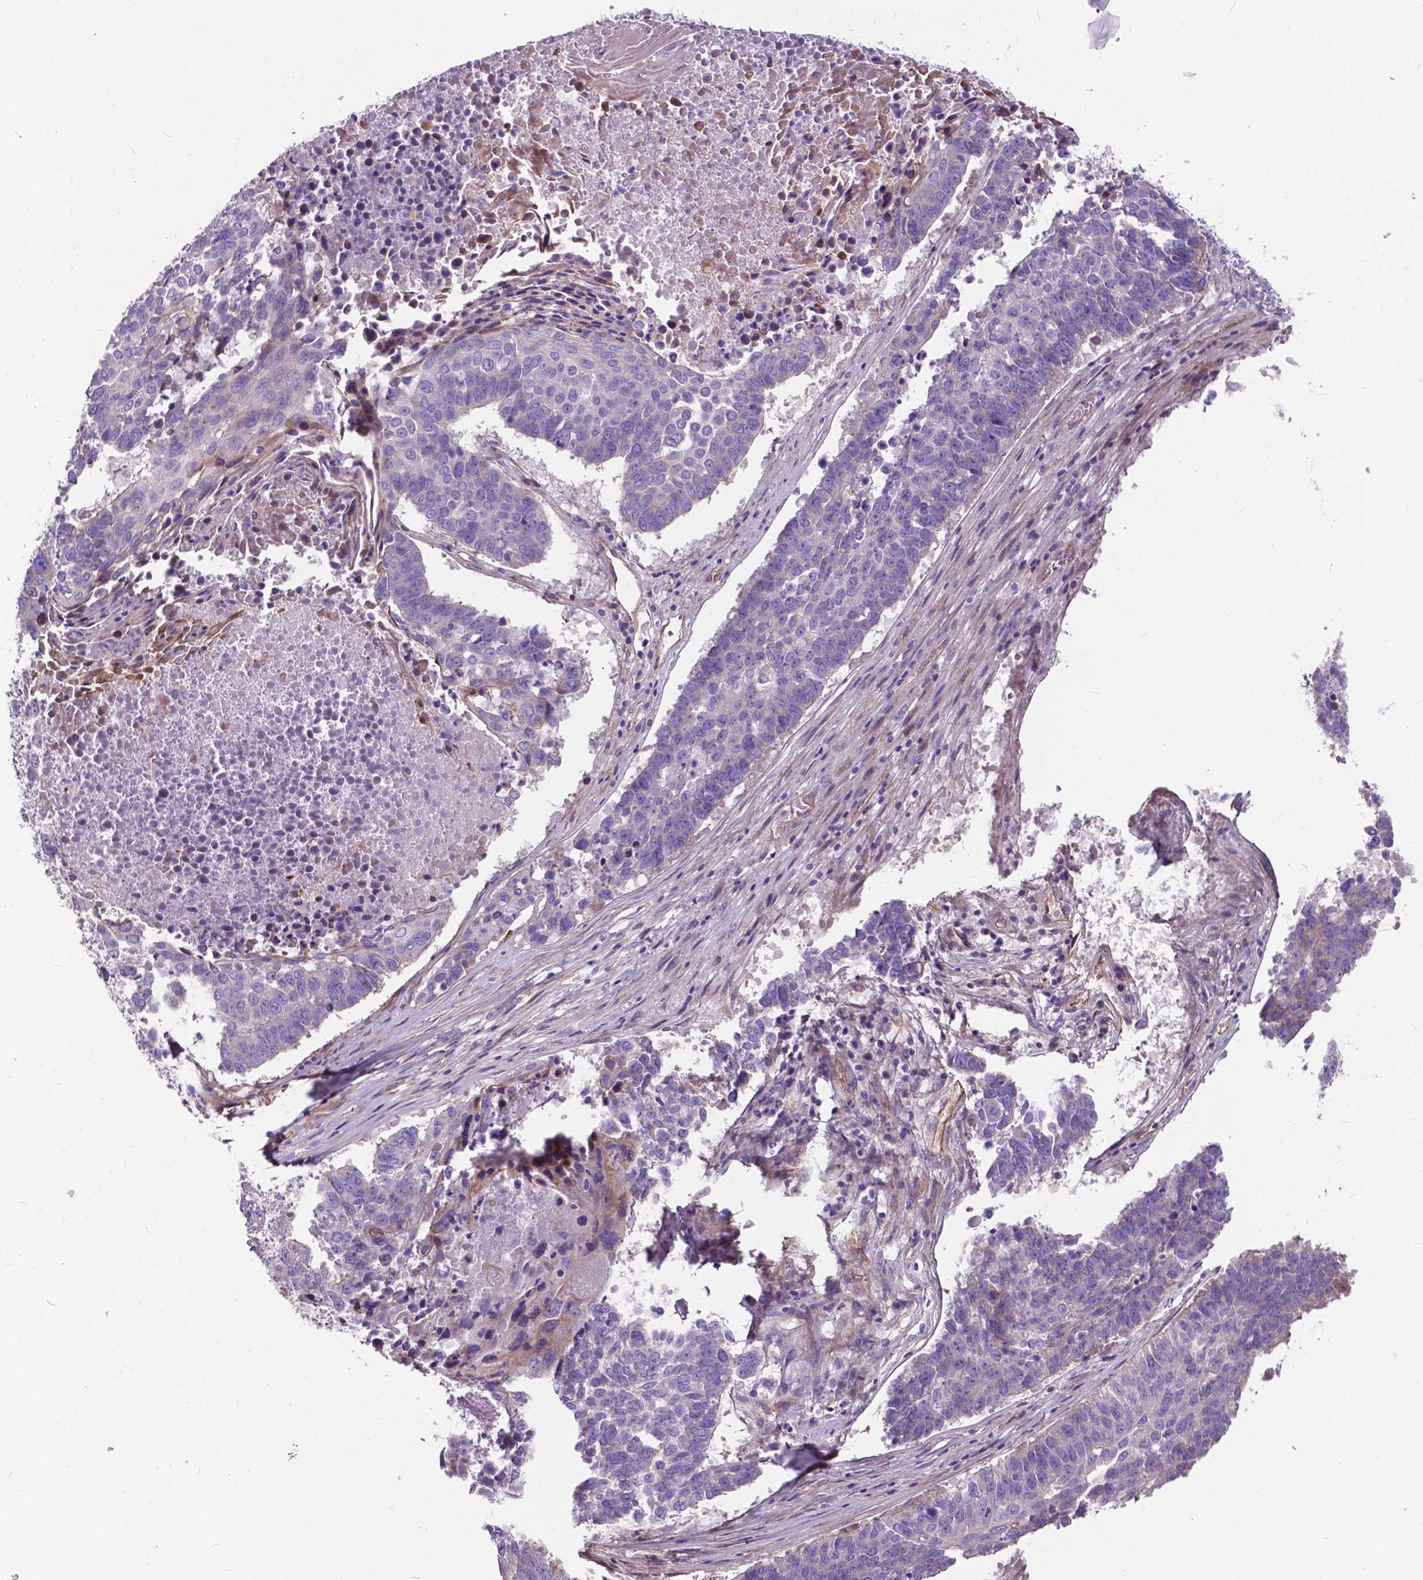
{"staining": {"intensity": "negative", "quantity": "none", "location": "none"}, "tissue": "lung cancer", "cell_type": "Tumor cells", "image_type": "cancer", "snomed": [{"axis": "morphology", "description": "Squamous cell carcinoma, NOS"}, {"axis": "topography", "description": "Lung"}], "caption": "Tumor cells show no significant protein expression in lung squamous cell carcinoma.", "gene": "FLT4", "patient": {"sex": "male", "age": 73}}